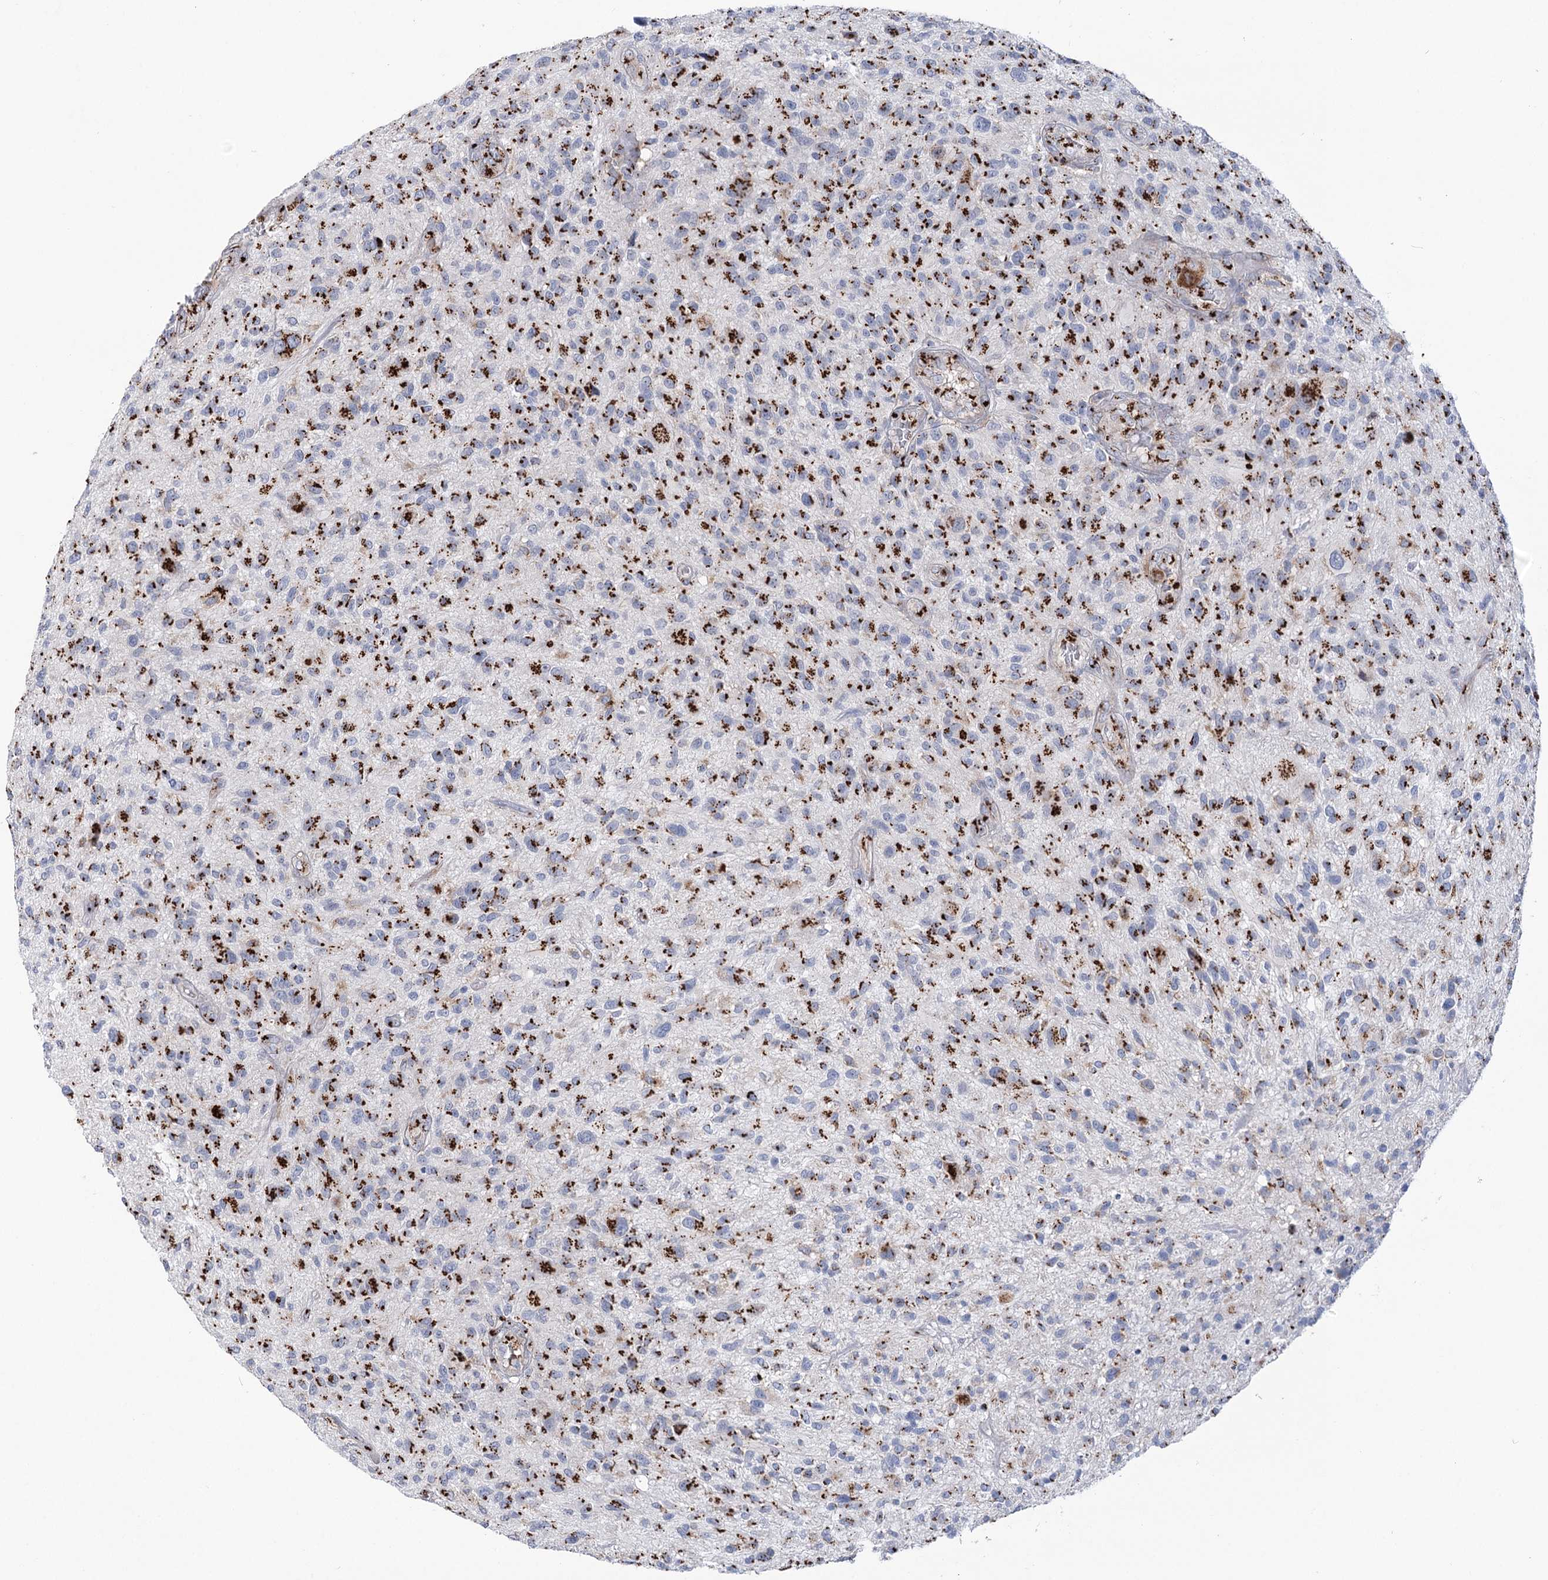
{"staining": {"intensity": "strong", "quantity": ">75%", "location": "cytoplasmic/membranous"}, "tissue": "glioma", "cell_type": "Tumor cells", "image_type": "cancer", "snomed": [{"axis": "morphology", "description": "Glioma, malignant, High grade"}, {"axis": "topography", "description": "Brain"}], "caption": "Immunohistochemical staining of human glioma shows high levels of strong cytoplasmic/membranous protein positivity in about >75% of tumor cells. Using DAB (brown) and hematoxylin (blue) stains, captured at high magnification using brightfield microscopy.", "gene": "TMEM165", "patient": {"sex": "male", "age": 47}}